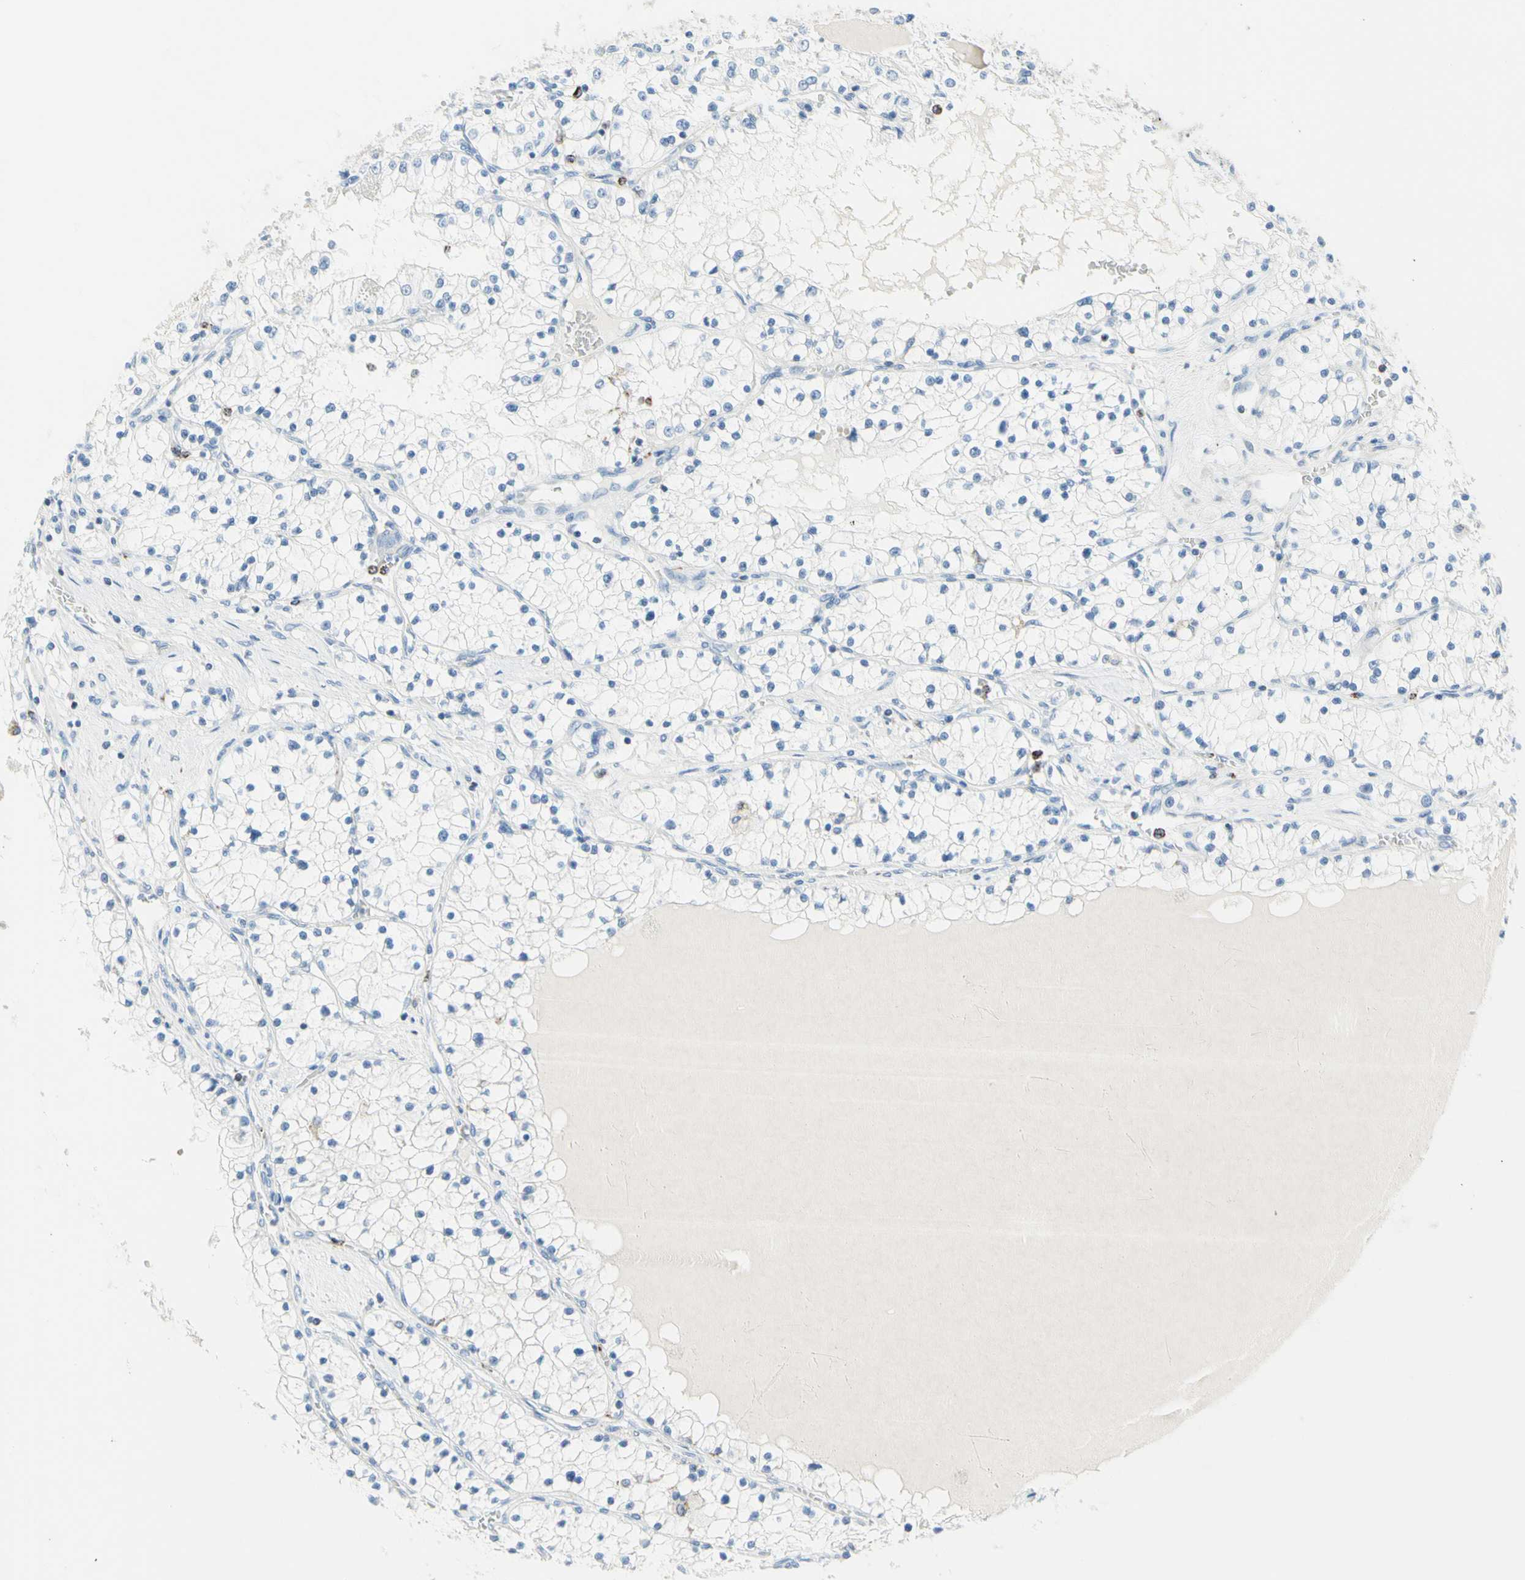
{"staining": {"intensity": "negative", "quantity": "none", "location": "none"}, "tissue": "renal cancer", "cell_type": "Tumor cells", "image_type": "cancer", "snomed": [{"axis": "morphology", "description": "Adenocarcinoma, NOS"}, {"axis": "topography", "description": "Kidney"}], "caption": "Immunohistochemistry (IHC) micrograph of human renal adenocarcinoma stained for a protein (brown), which reveals no staining in tumor cells.", "gene": "CYSLTR1", "patient": {"sex": "male", "age": 68}}